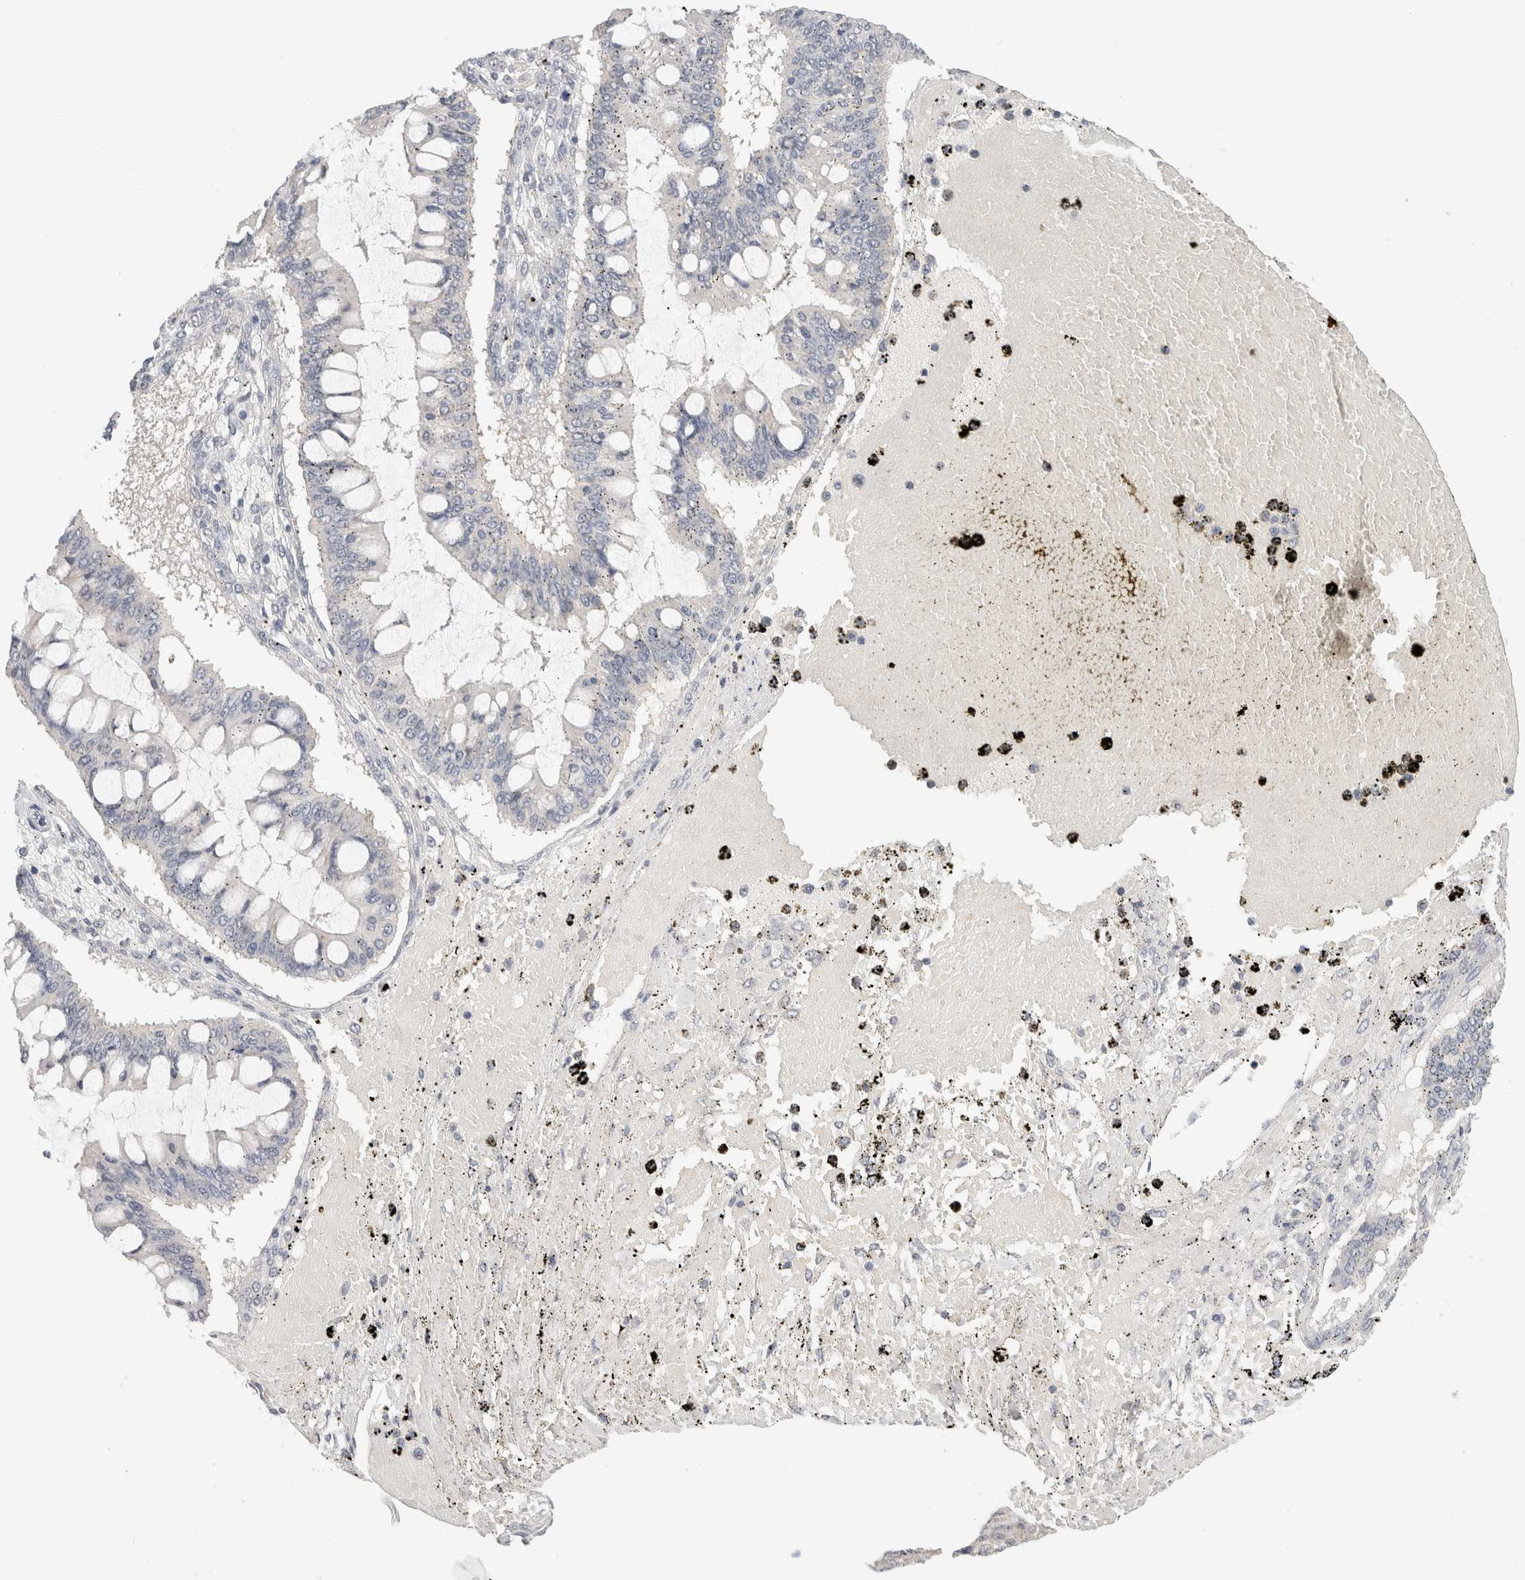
{"staining": {"intensity": "negative", "quantity": "none", "location": "none"}, "tissue": "ovarian cancer", "cell_type": "Tumor cells", "image_type": "cancer", "snomed": [{"axis": "morphology", "description": "Cystadenocarcinoma, mucinous, NOS"}, {"axis": "topography", "description": "Ovary"}], "caption": "Micrograph shows no significant protein staining in tumor cells of ovarian mucinous cystadenocarcinoma.", "gene": "CHRM4", "patient": {"sex": "female", "age": 73}}